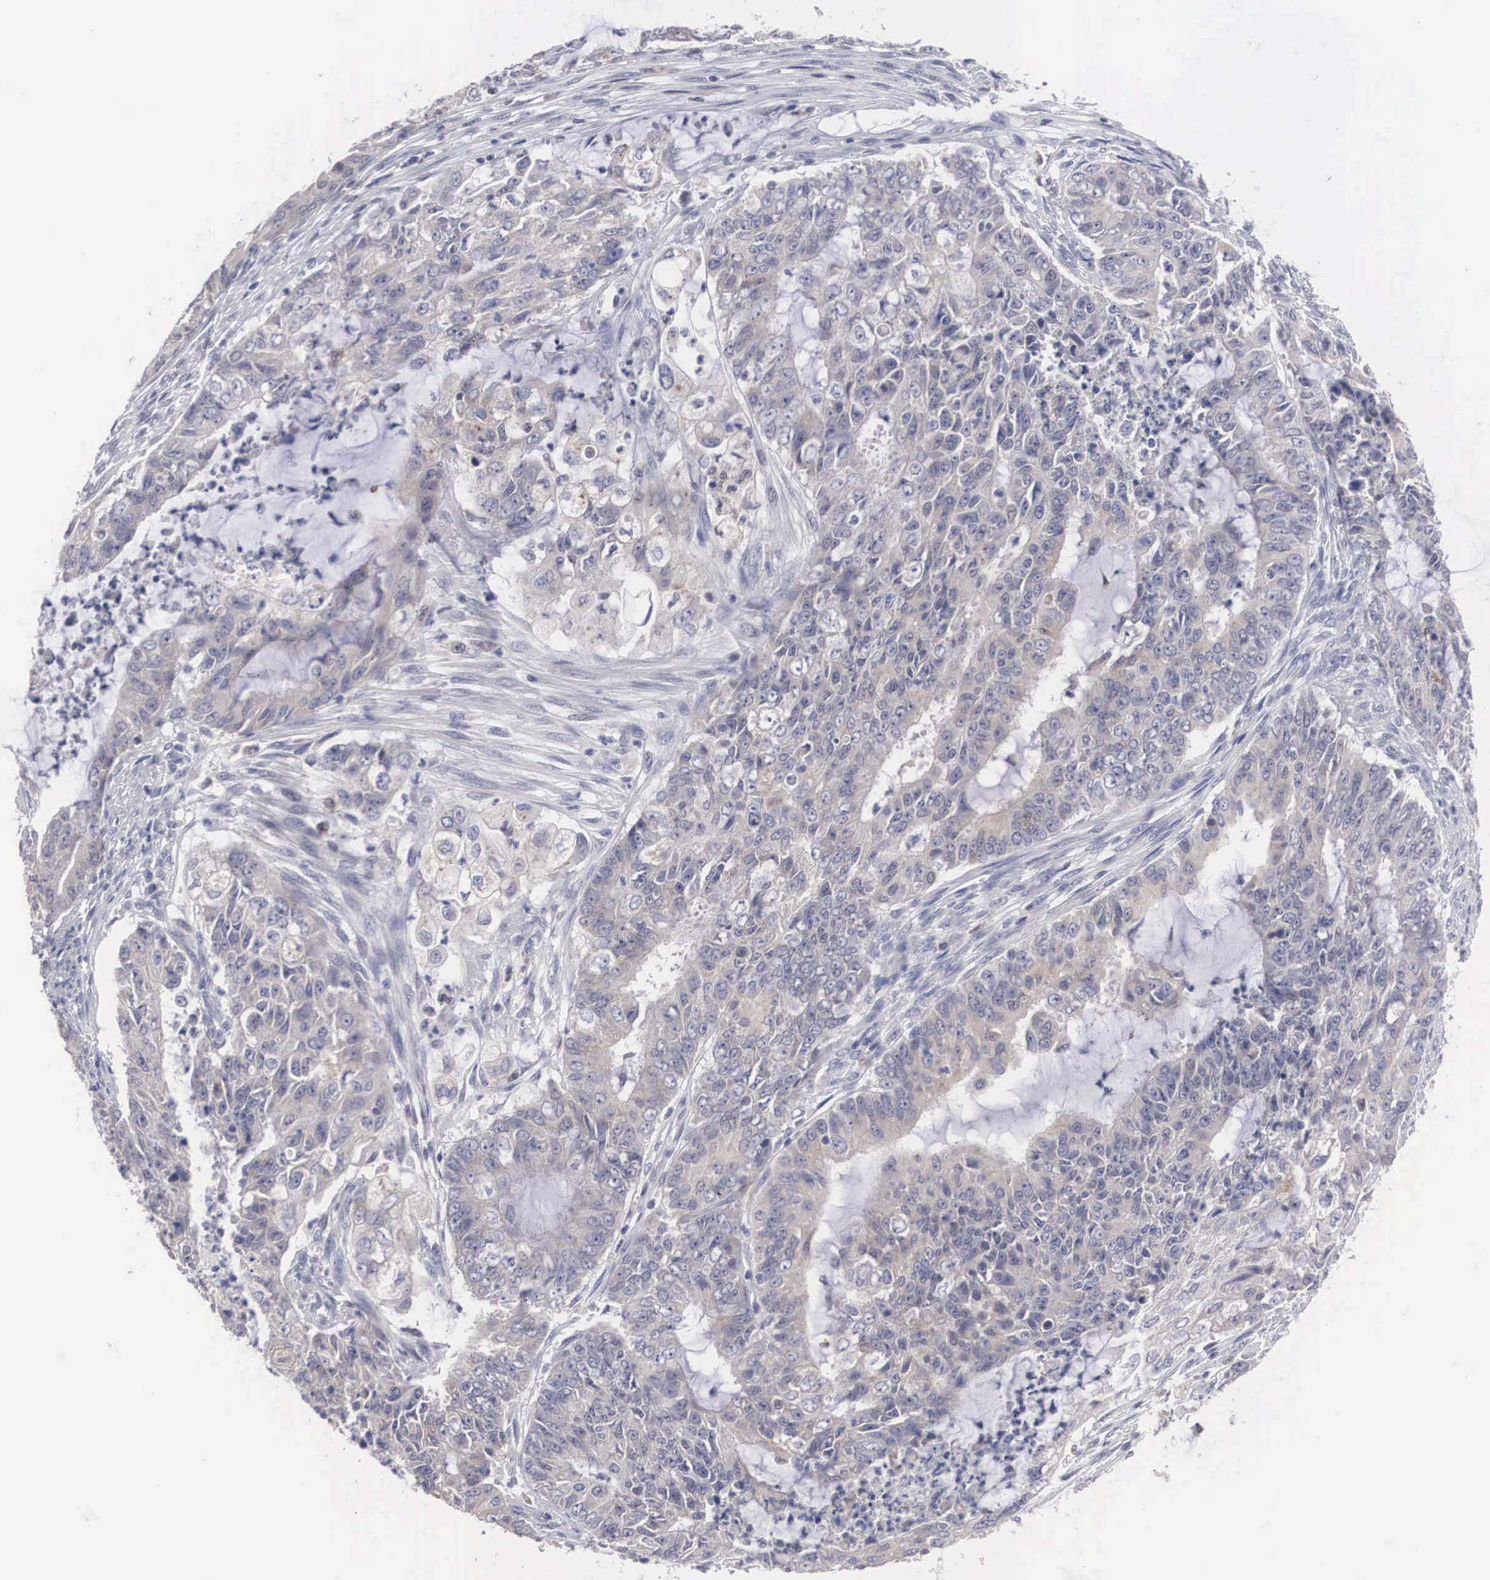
{"staining": {"intensity": "weak", "quantity": "<25%", "location": "cytoplasmic/membranous"}, "tissue": "endometrial cancer", "cell_type": "Tumor cells", "image_type": "cancer", "snomed": [{"axis": "morphology", "description": "Adenocarcinoma, NOS"}, {"axis": "topography", "description": "Endometrium"}], "caption": "The histopathology image exhibits no staining of tumor cells in adenocarcinoma (endometrial).", "gene": "HMOX1", "patient": {"sex": "female", "age": 75}}